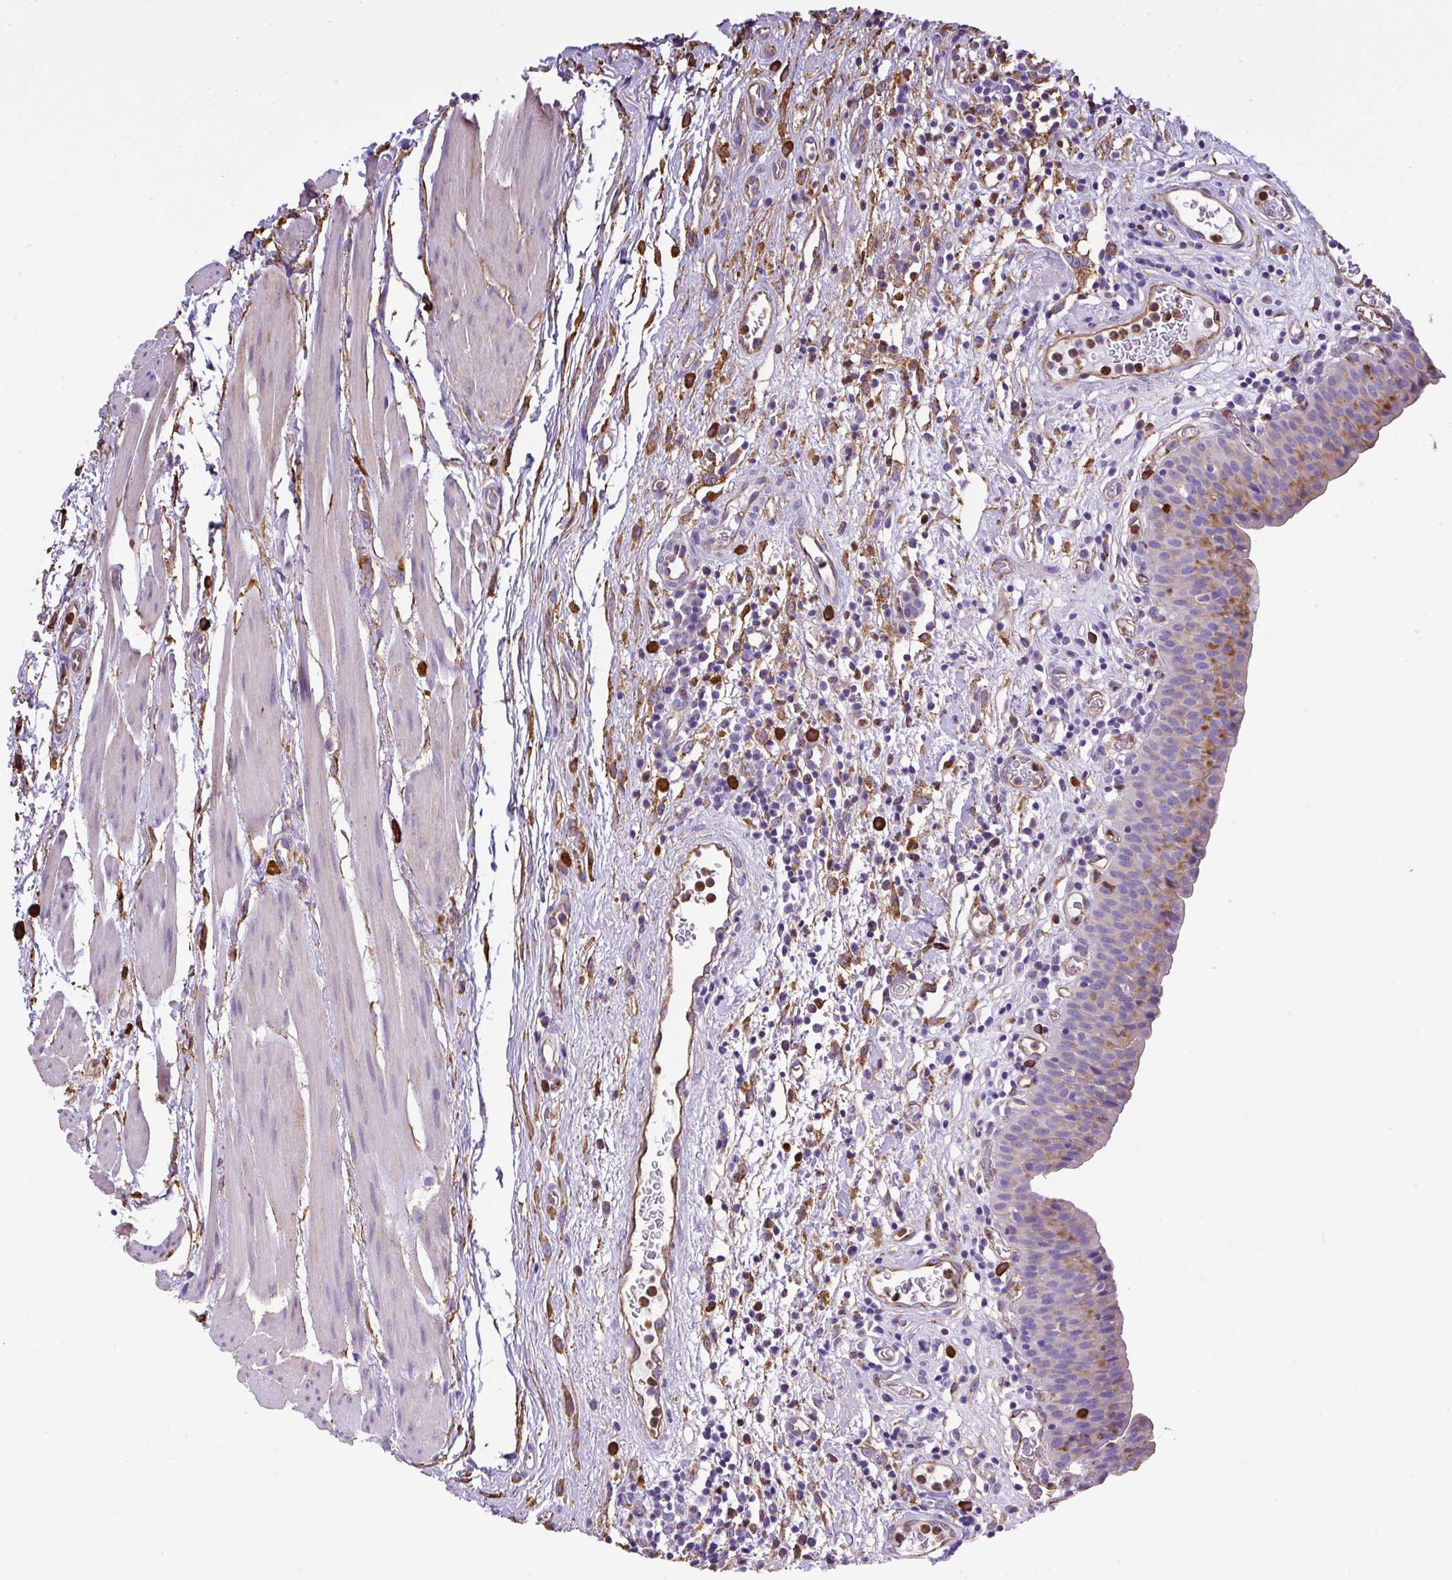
{"staining": {"intensity": "moderate", "quantity": "25%-75%", "location": "cytoplasmic/membranous"}, "tissue": "urinary bladder", "cell_type": "Urothelial cells", "image_type": "normal", "snomed": [{"axis": "morphology", "description": "Normal tissue, NOS"}, {"axis": "morphology", "description": "Inflammation, NOS"}, {"axis": "topography", "description": "Urinary bladder"}], "caption": "DAB (3,3'-diaminobenzidine) immunohistochemical staining of benign urinary bladder demonstrates moderate cytoplasmic/membranous protein positivity in approximately 25%-75% of urothelial cells.", "gene": "MAGEB5", "patient": {"sex": "male", "age": 57}}